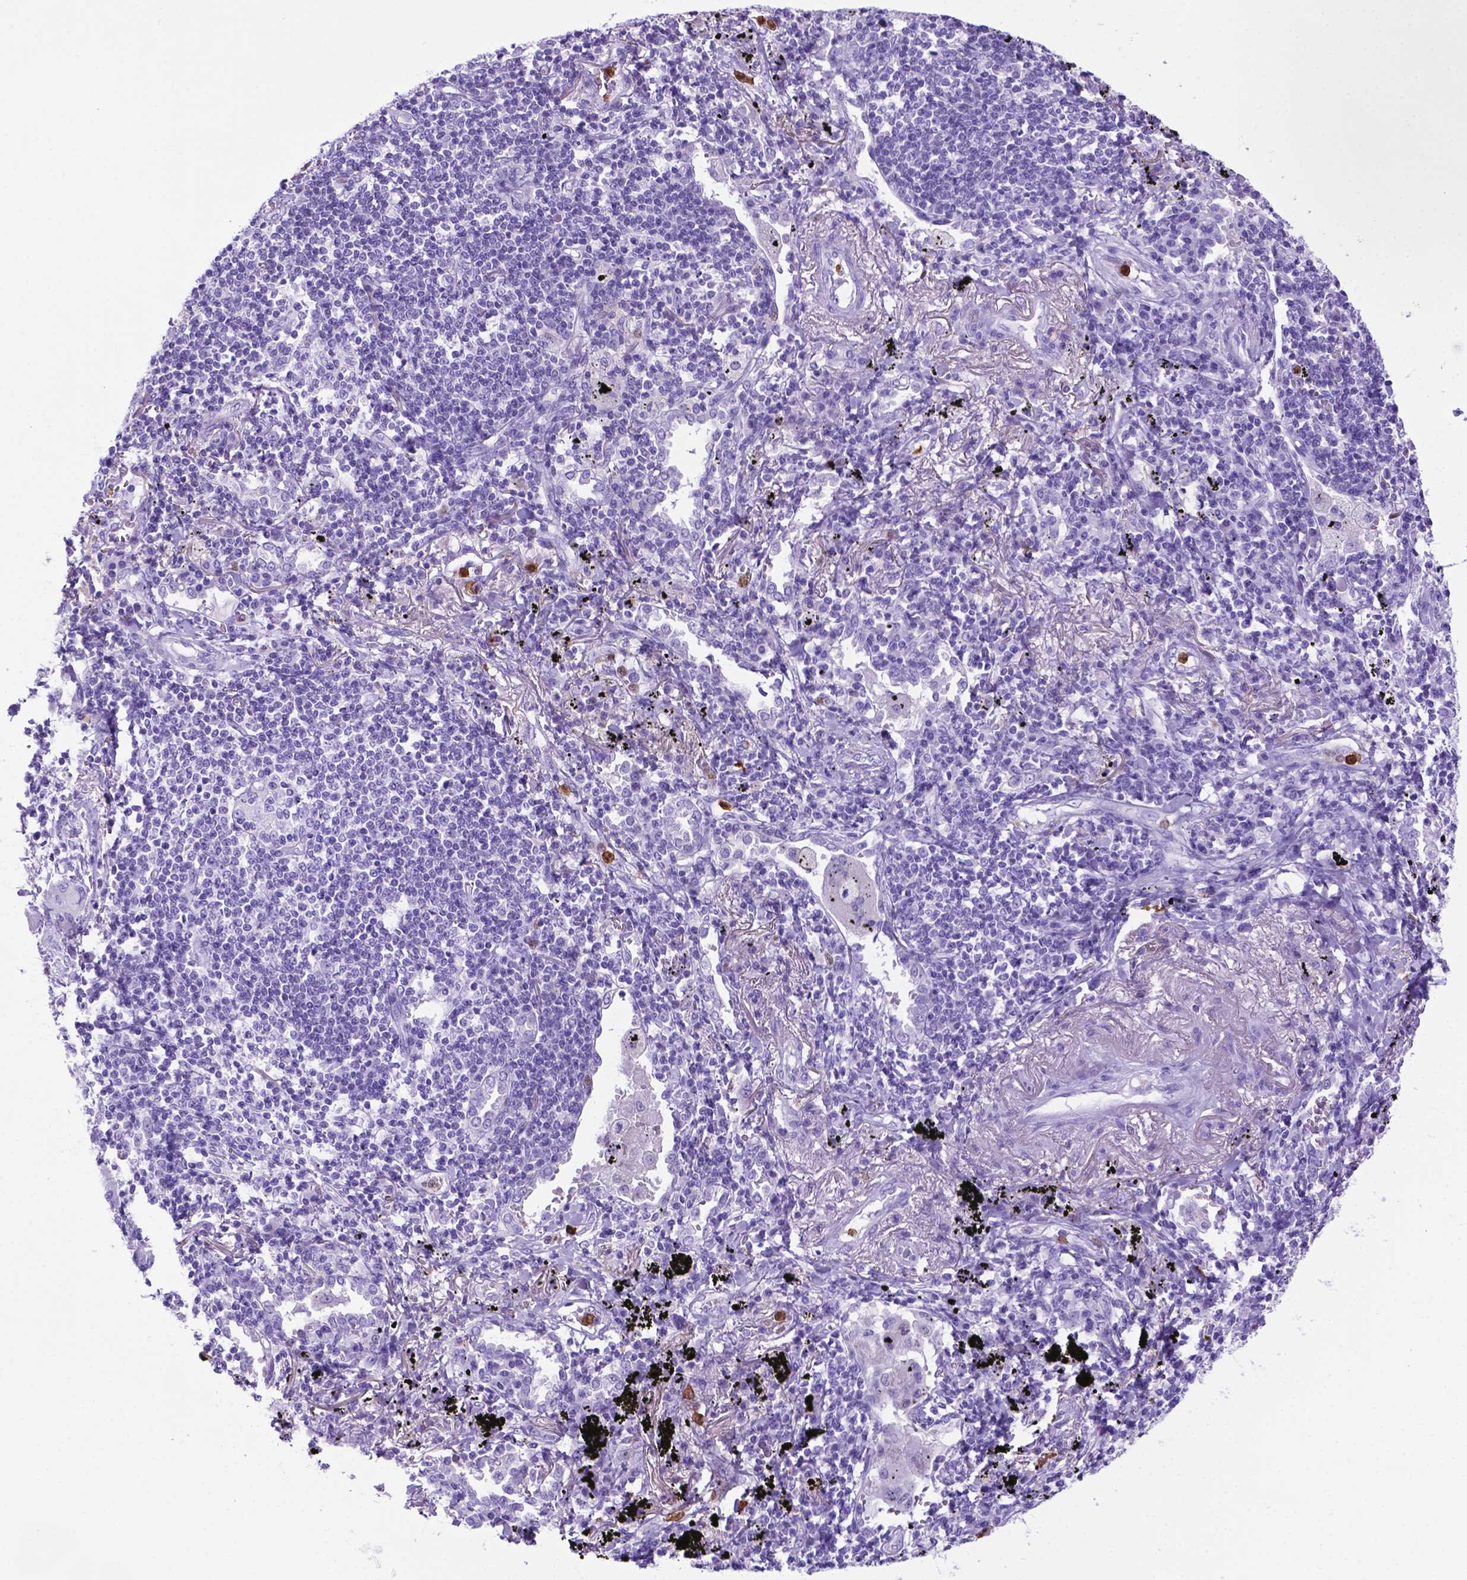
{"staining": {"intensity": "negative", "quantity": "none", "location": "none"}, "tissue": "lung cancer", "cell_type": "Tumor cells", "image_type": "cancer", "snomed": [{"axis": "morphology", "description": "Squamous cell carcinoma, NOS"}, {"axis": "topography", "description": "Lung"}], "caption": "High magnification brightfield microscopy of lung squamous cell carcinoma stained with DAB (3,3'-diaminobenzidine) (brown) and counterstained with hematoxylin (blue): tumor cells show no significant staining.", "gene": "LZTR1", "patient": {"sex": "male", "age": 78}}